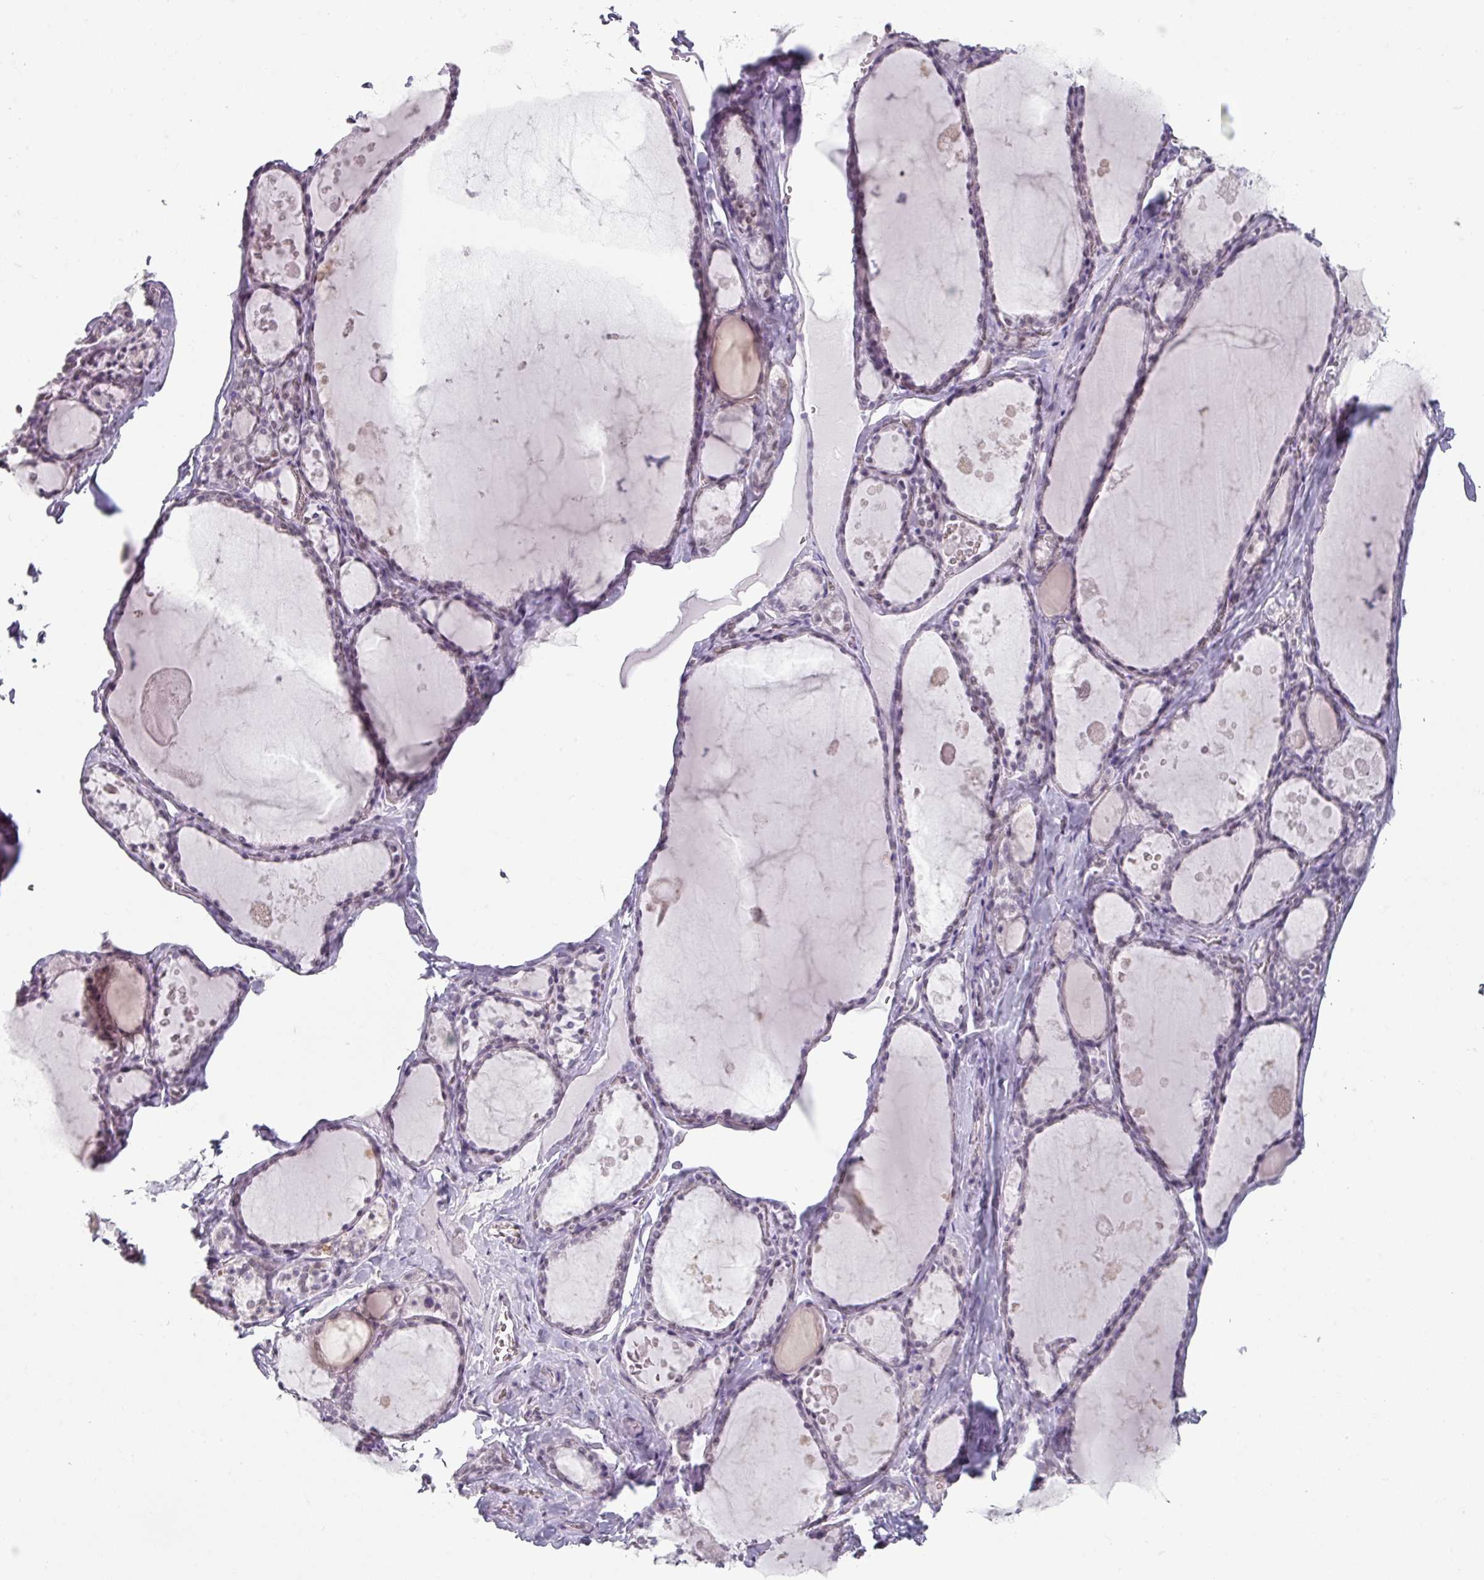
{"staining": {"intensity": "negative", "quantity": "none", "location": "none"}, "tissue": "thyroid gland", "cell_type": "Glandular cells", "image_type": "normal", "snomed": [{"axis": "morphology", "description": "Normal tissue, NOS"}, {"axis": "topography", "description": "Thyroid gland"}], "caption": "High power microscopy micrograph of an IHC image of unremarkable thyroid gland, revealing no significant positivity in glandular cells.", "gene": "SPRR1A", "patient": {"sex": "male", "age": 56}}